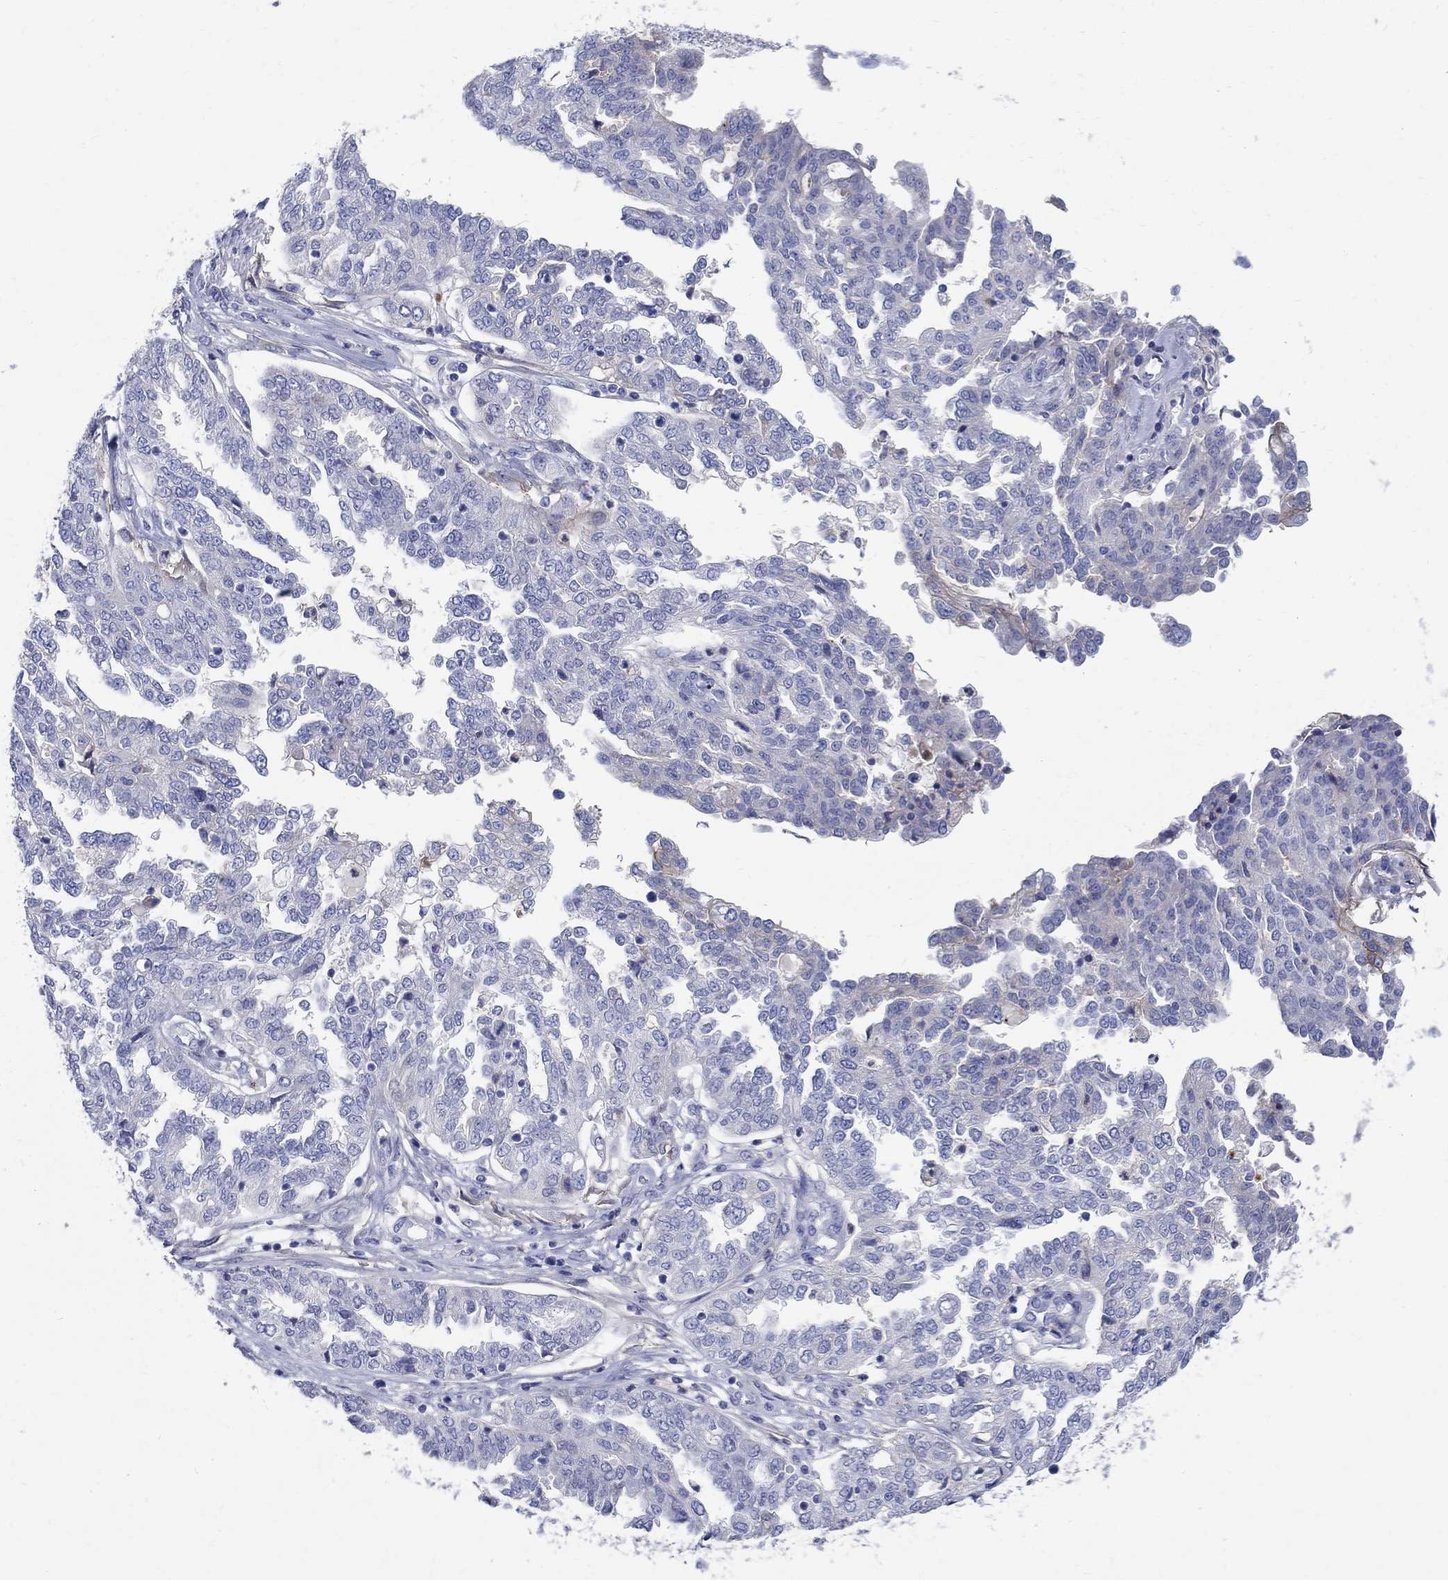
{"staining": {"intensity": "negative", "quantity": "none", "location": "none"}, "tissue": "ovarian cancer", "cell_type": "Tumor cells", "image_type": "cancer", "snomed": [{"axis": "morphology", "description": "Cystadenocarcinoma, serous, NOS"}, {"axis": "topography", "description": "Ovary"}], "caption": "A micrograph of human ovarian cancer is negative for staining in tumor cells.", "gene": "SOX2", "patient": {"sex": "female", "age": 67}}